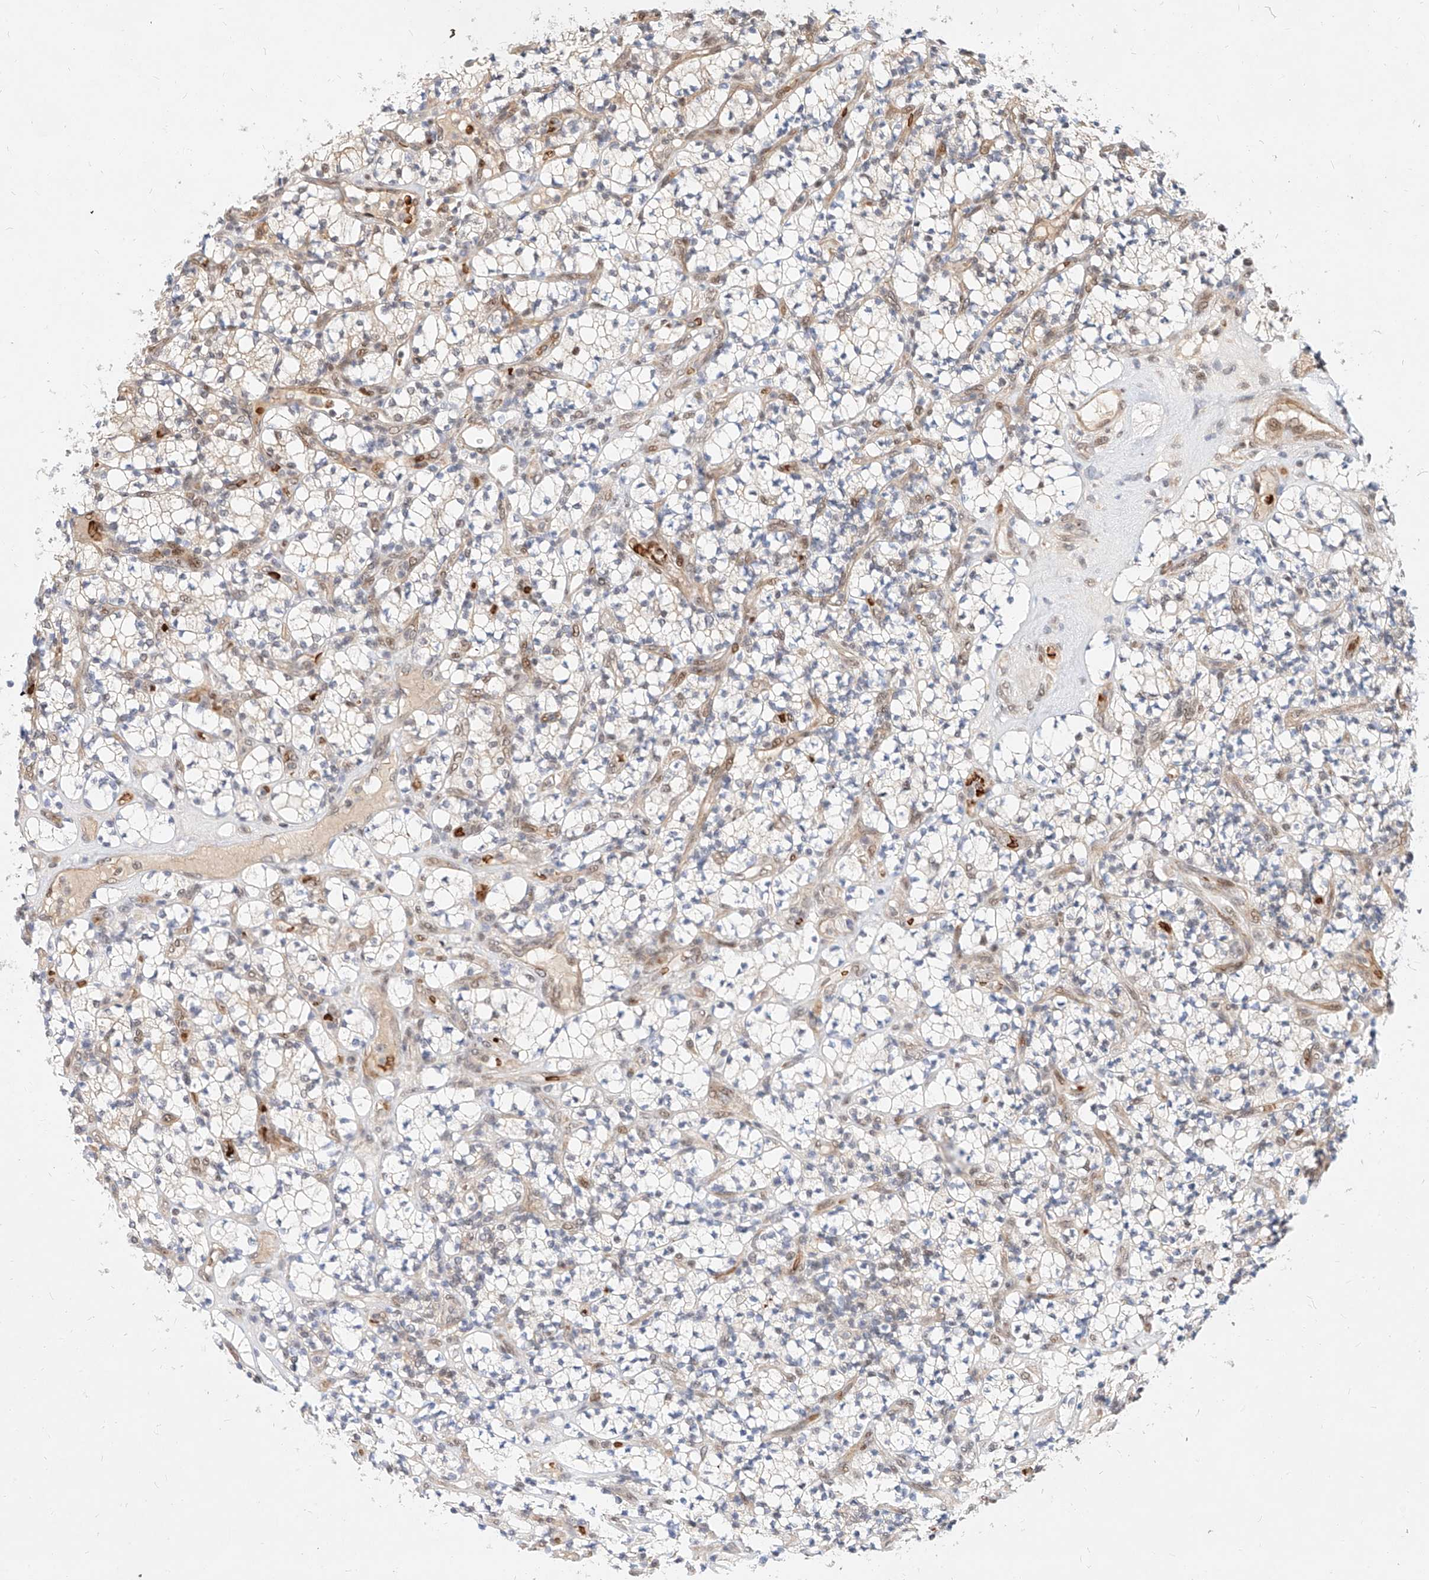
{"staining": {"intensity": "weak", "quantity": "<25%", "location": "cytoplasmic/membranous,nuclear"}, "tissue": "renal cancer", "cell_type": "Tumor cells", "image_type": "cancer", "snomed": [{"axis": "morphology", "description": "Adenocarcinoma, NOS"}, {"axis": "topography", "description": "Kidney"}], "caption": "The micrograph displays no staining of tumor cells in renal cancer (adenocarcinoma).", "gene": "CBX8", "patient": {"sex": "male", "age": 77}}